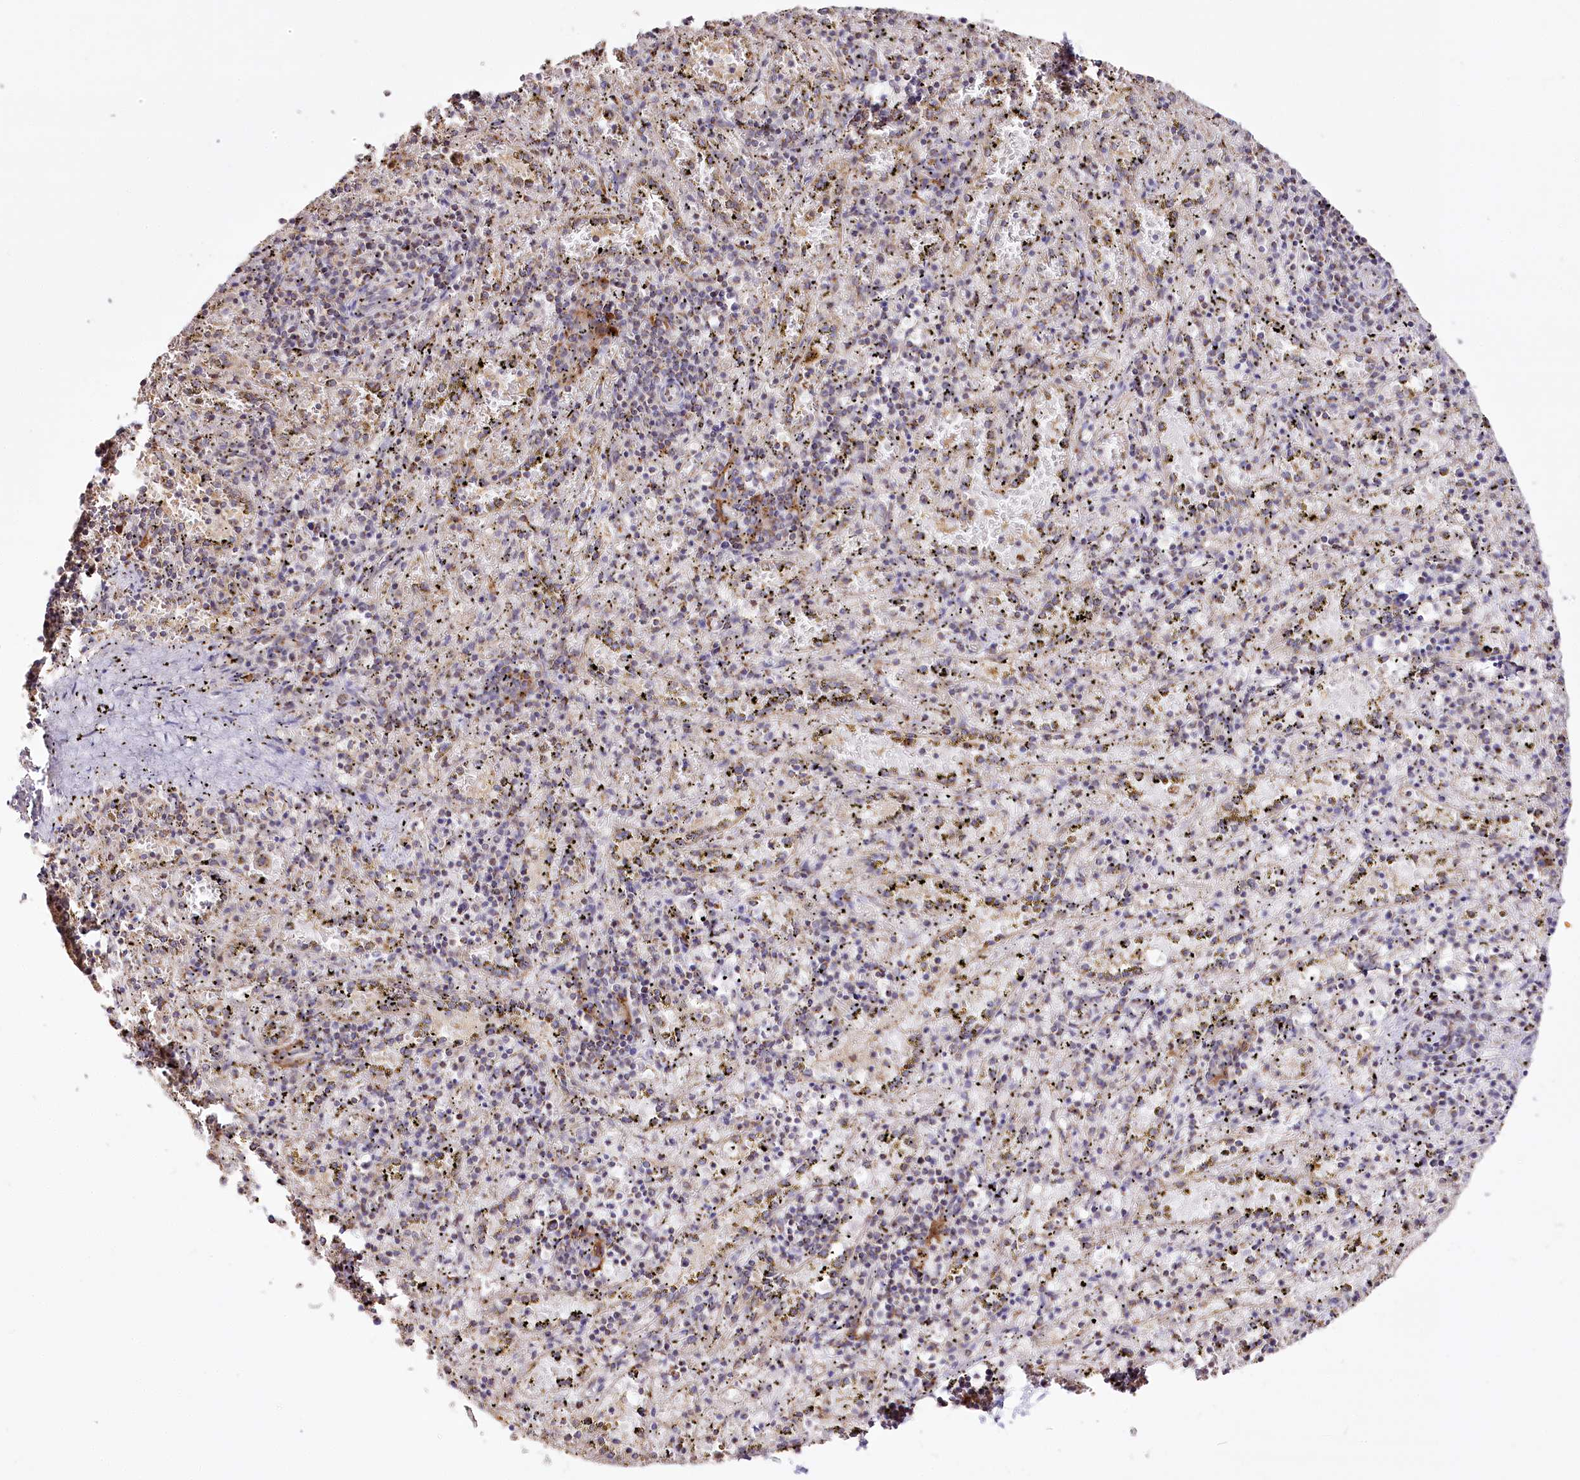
{"staining": {"intensity": "negative", "quantity": "none", "location": "none"}, "tissue": "spleen", "cell_type": "Cells in red pulp", "image_type": "normal", "snomed": [{"axis": "morphology", "description": "Normal tissue, NOS"}, {"axis": "topography", "description": "Spleen"}], "caption": "The IHC photomicrograph has no significant positivity in cells in red pulp of spleen.", "gene": "ZNF226", "patient": {"sex": "male", "age": 11}}